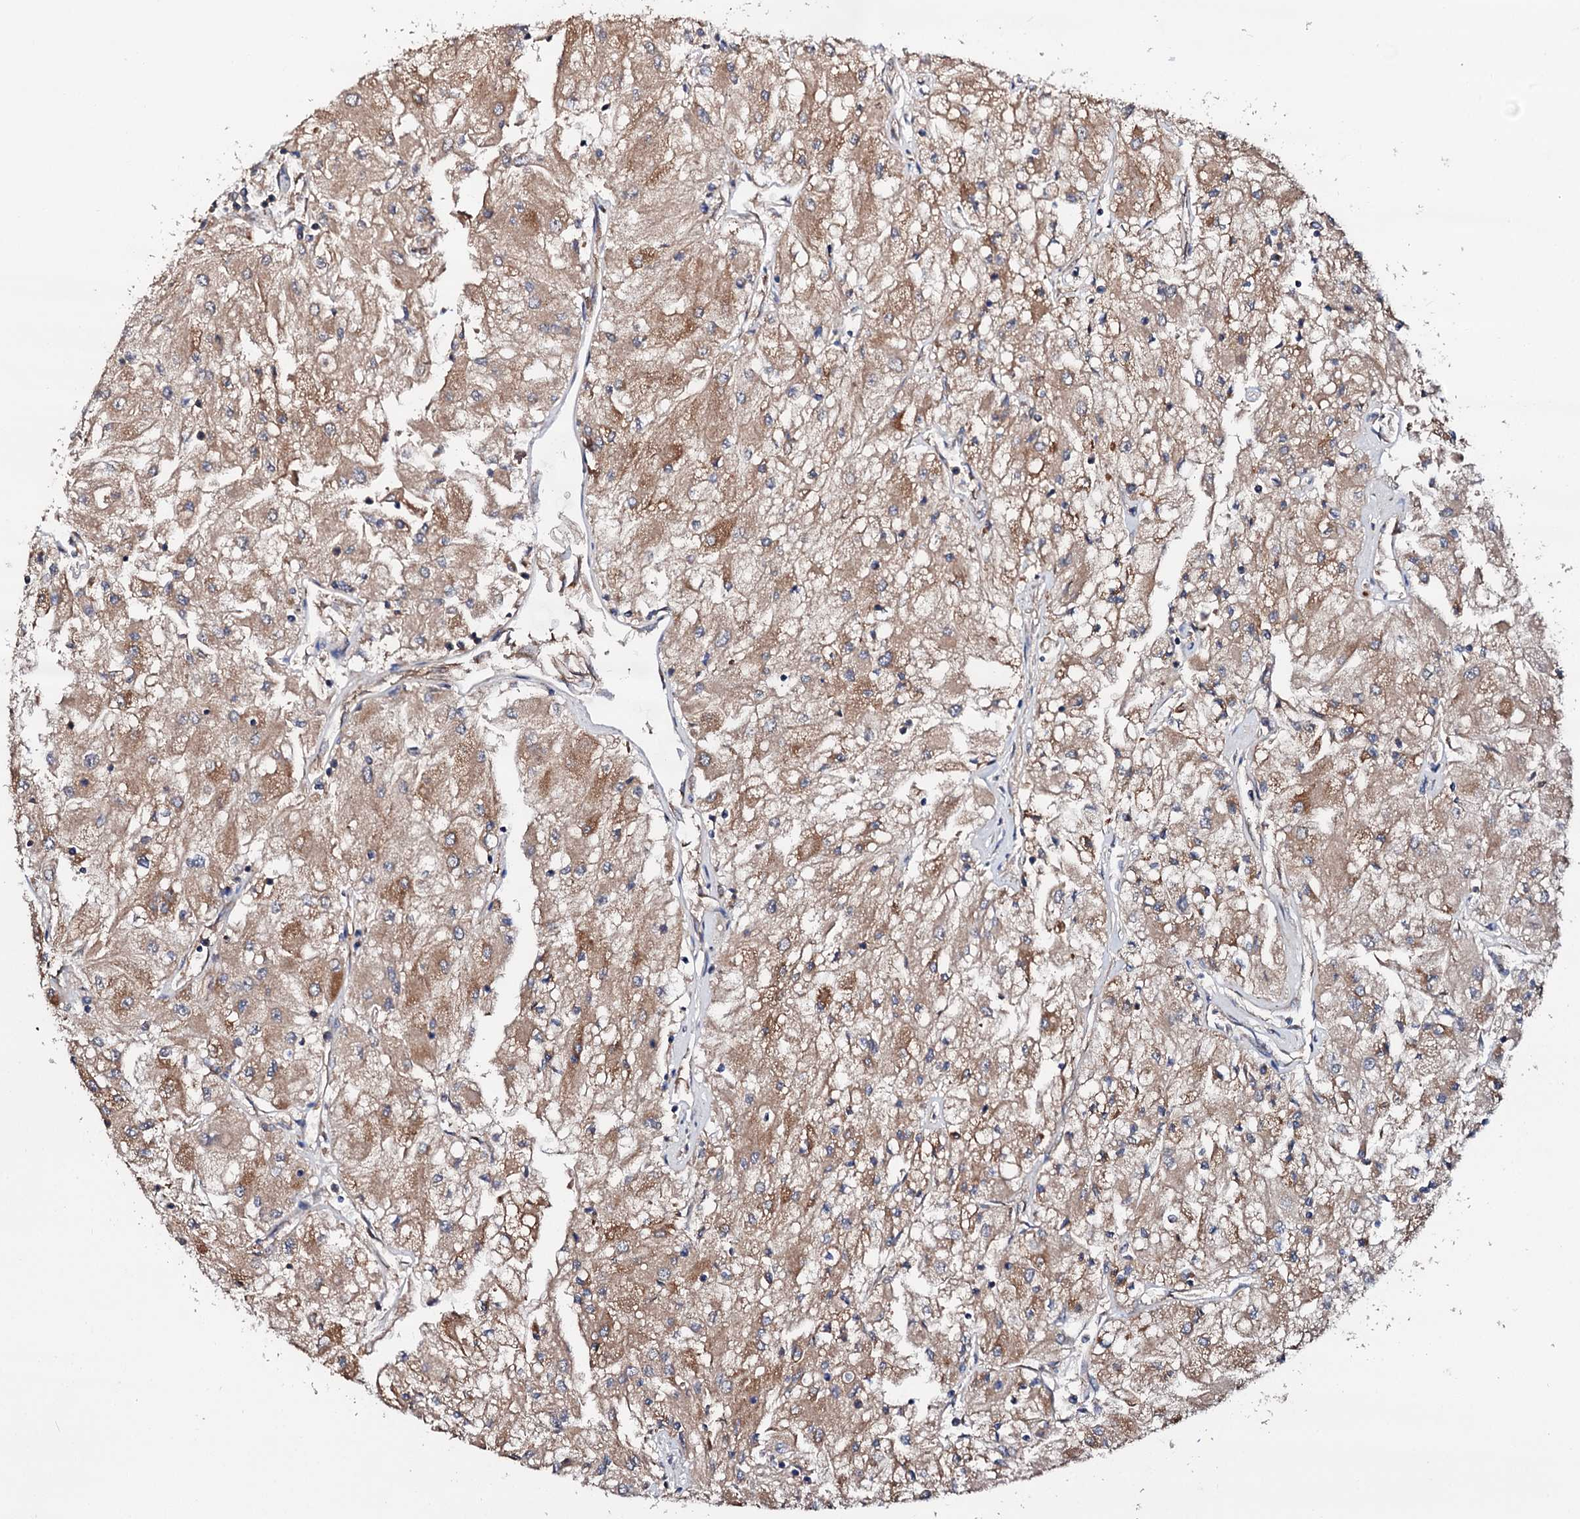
{"staining": {"intensity": "moderate", "quantity": ">75%", "location": "cytoplasmic/membranous"}, "tissue": "renal cancer", "cell_type": "Tumor cells", "image_type": "cancer", "snomed": [{"axis": "morphology", "description": "Adenocarcinoma, NOS"}, {"axis": "topography", "description": "Kidney"}], "caption": "Protein expression analysis of human renal adenocarcinoma reveals moderate cytoplasmic/membranous expression in approximately >75% of tumor cells.", "gene": "ST3GAL1", "patient": {"sex": "male", "age": 80}}